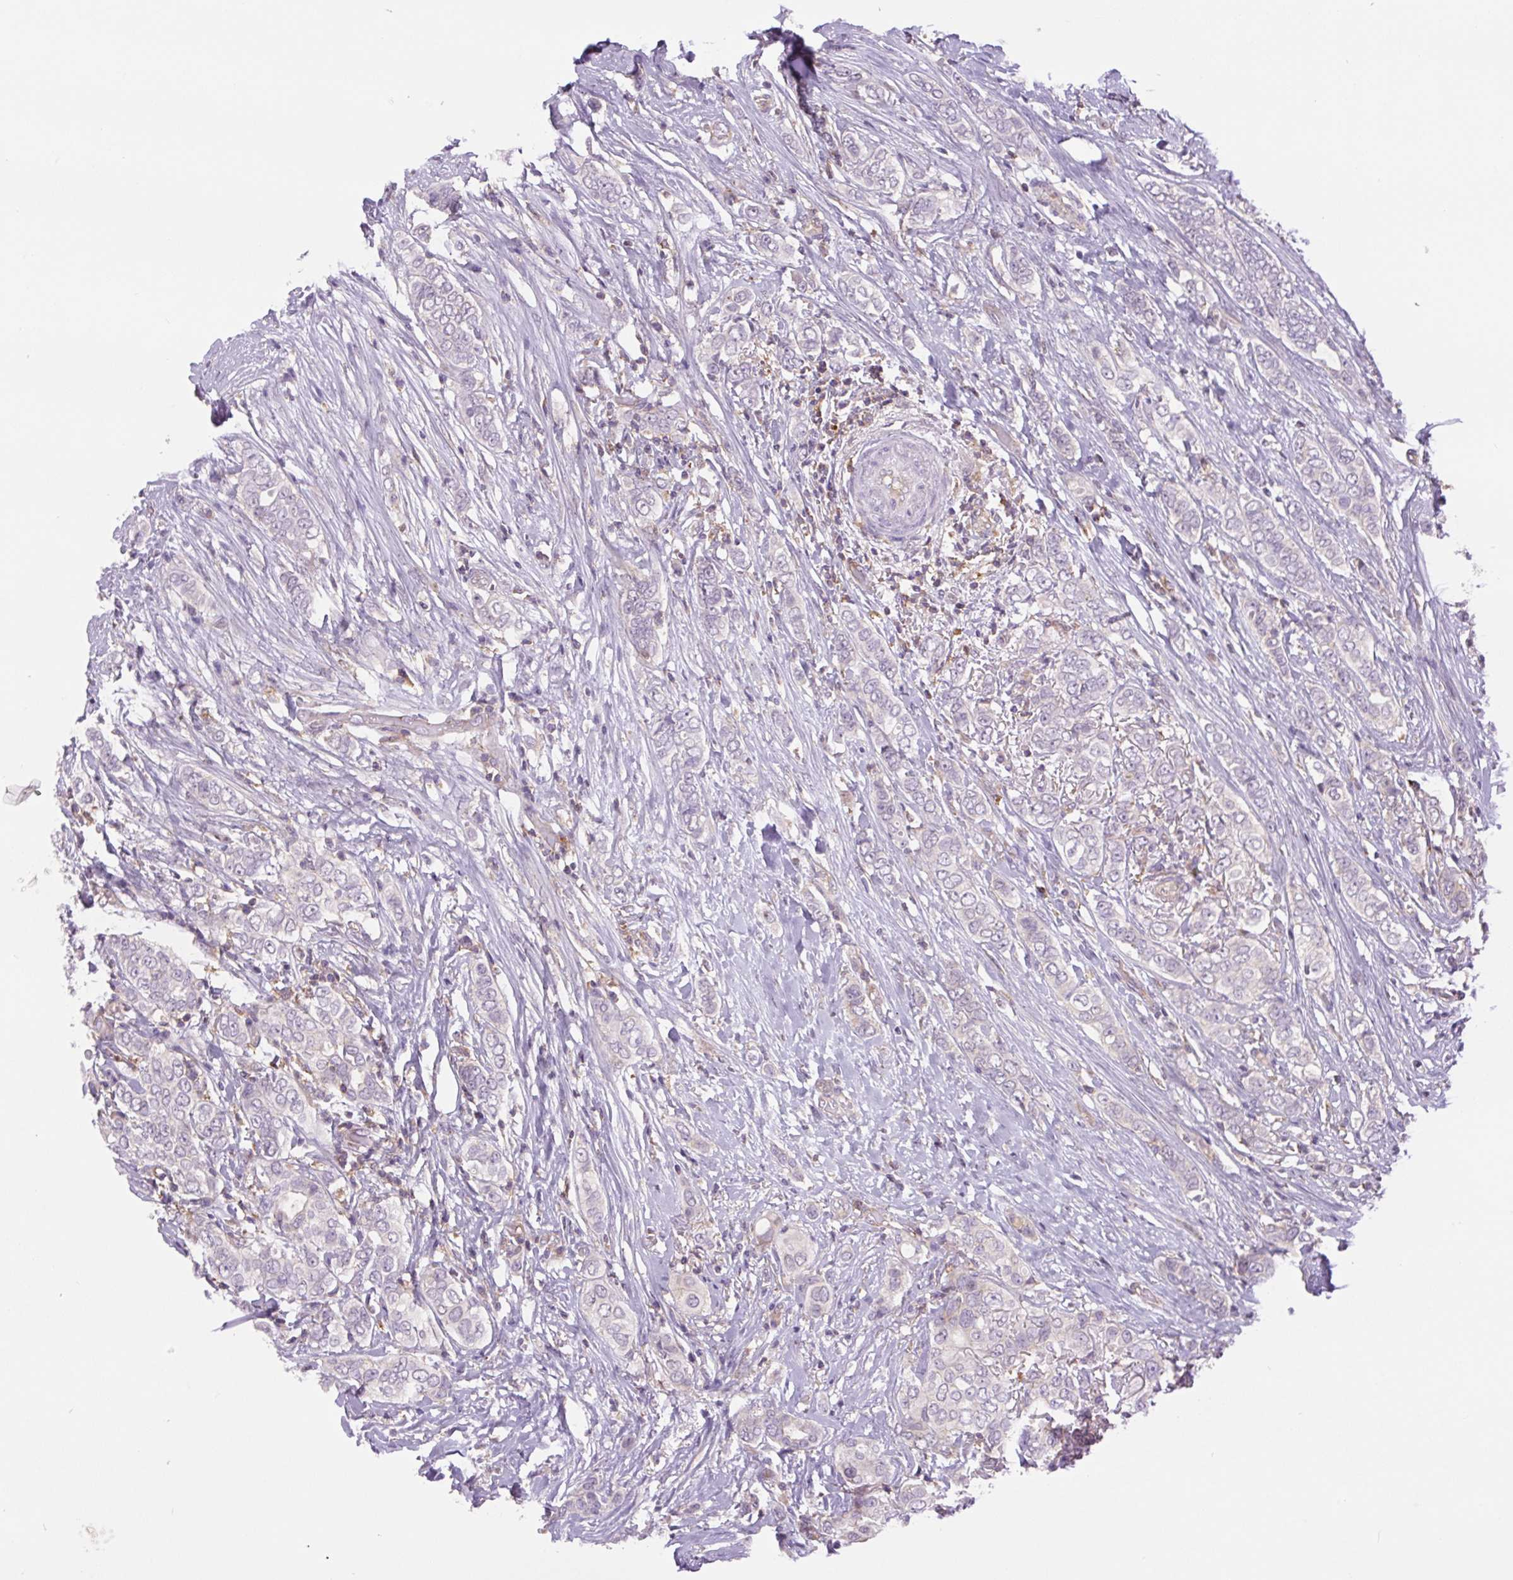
{"staining": {"intensity": "negative", "quantity": "none", "location": "none"}, "tissue": "breast cancer", "cell_type": "Tumor cells", "image_type": "cancer", "snomed": [{"axis": "morphology", "description": "Lobular carcinoma"}, {"axis": "topography", "description": "Breast"}], "caption": "Tumor cells show no significant positivity in breast cancer (lobular carcinoma).", "gene": "MINK1", "patient": {"sex": "female", "age": 51}}